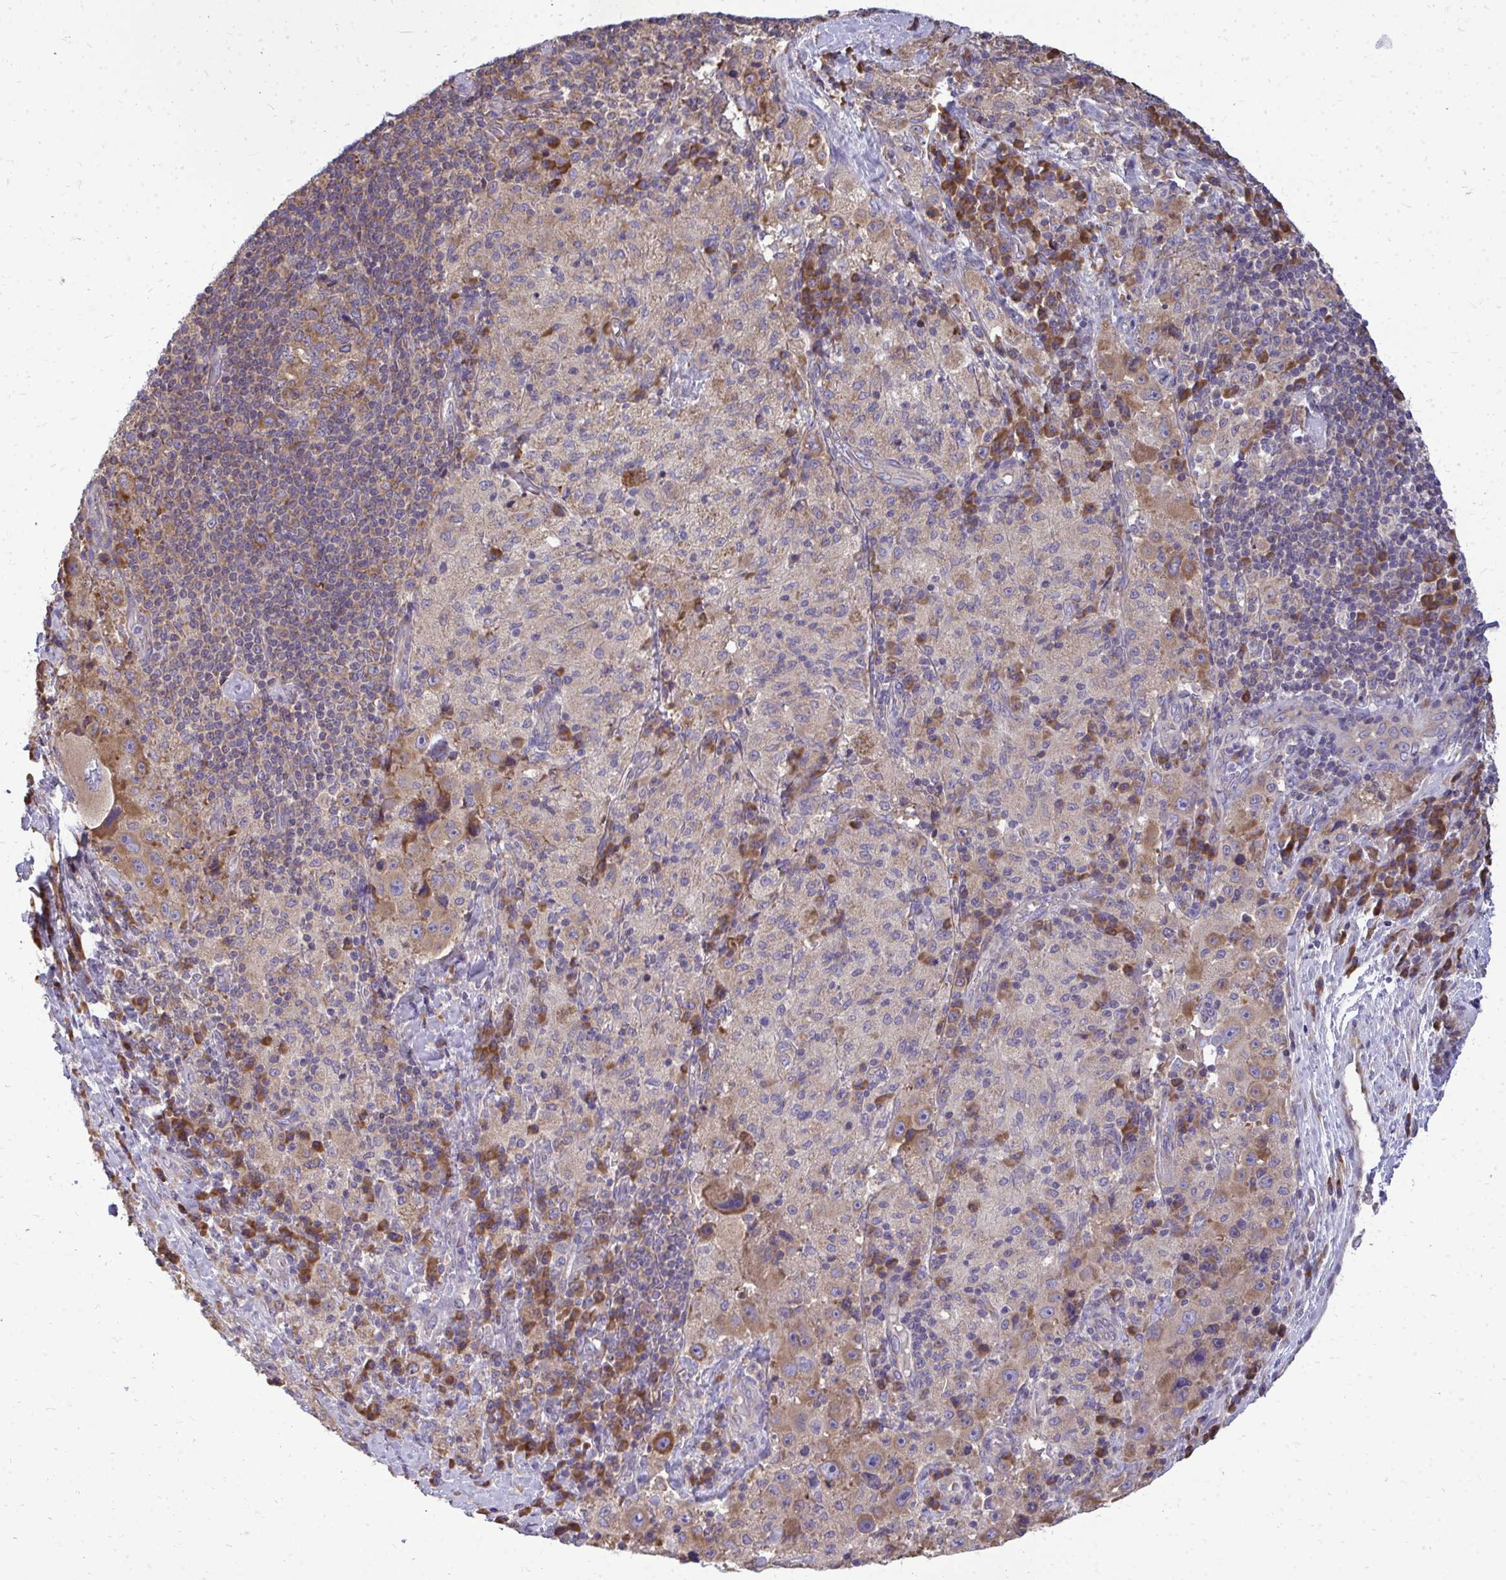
{"staining": {"intensity": "moderate", "quantity": "25%-75%", "location": "cytoplasmic/membranous"}, "tissue": "melanoma", "cell_type": "Tumor cells", "image_type": "cancer", "snomed": [{"axis": "morphology", "description": "Malignant melanoma, Metastatic site"}, {"axis": "topography", "description": "Lymph node"}], "caption": "Malignant melanoma (metastatic site) was stained to show a protein in brown. There is medium levels of moderate cytoplasmic/membranous expression in about 25%-75% of tumor cells. The staining was performed using DAB (3,3'-diaminobenzidine), with brown indicating positive protein expression. Nuclei are stained blue with hematoxylin.", "gene": "RPLP2", "patient": {"sex": "male", "age": 62}}